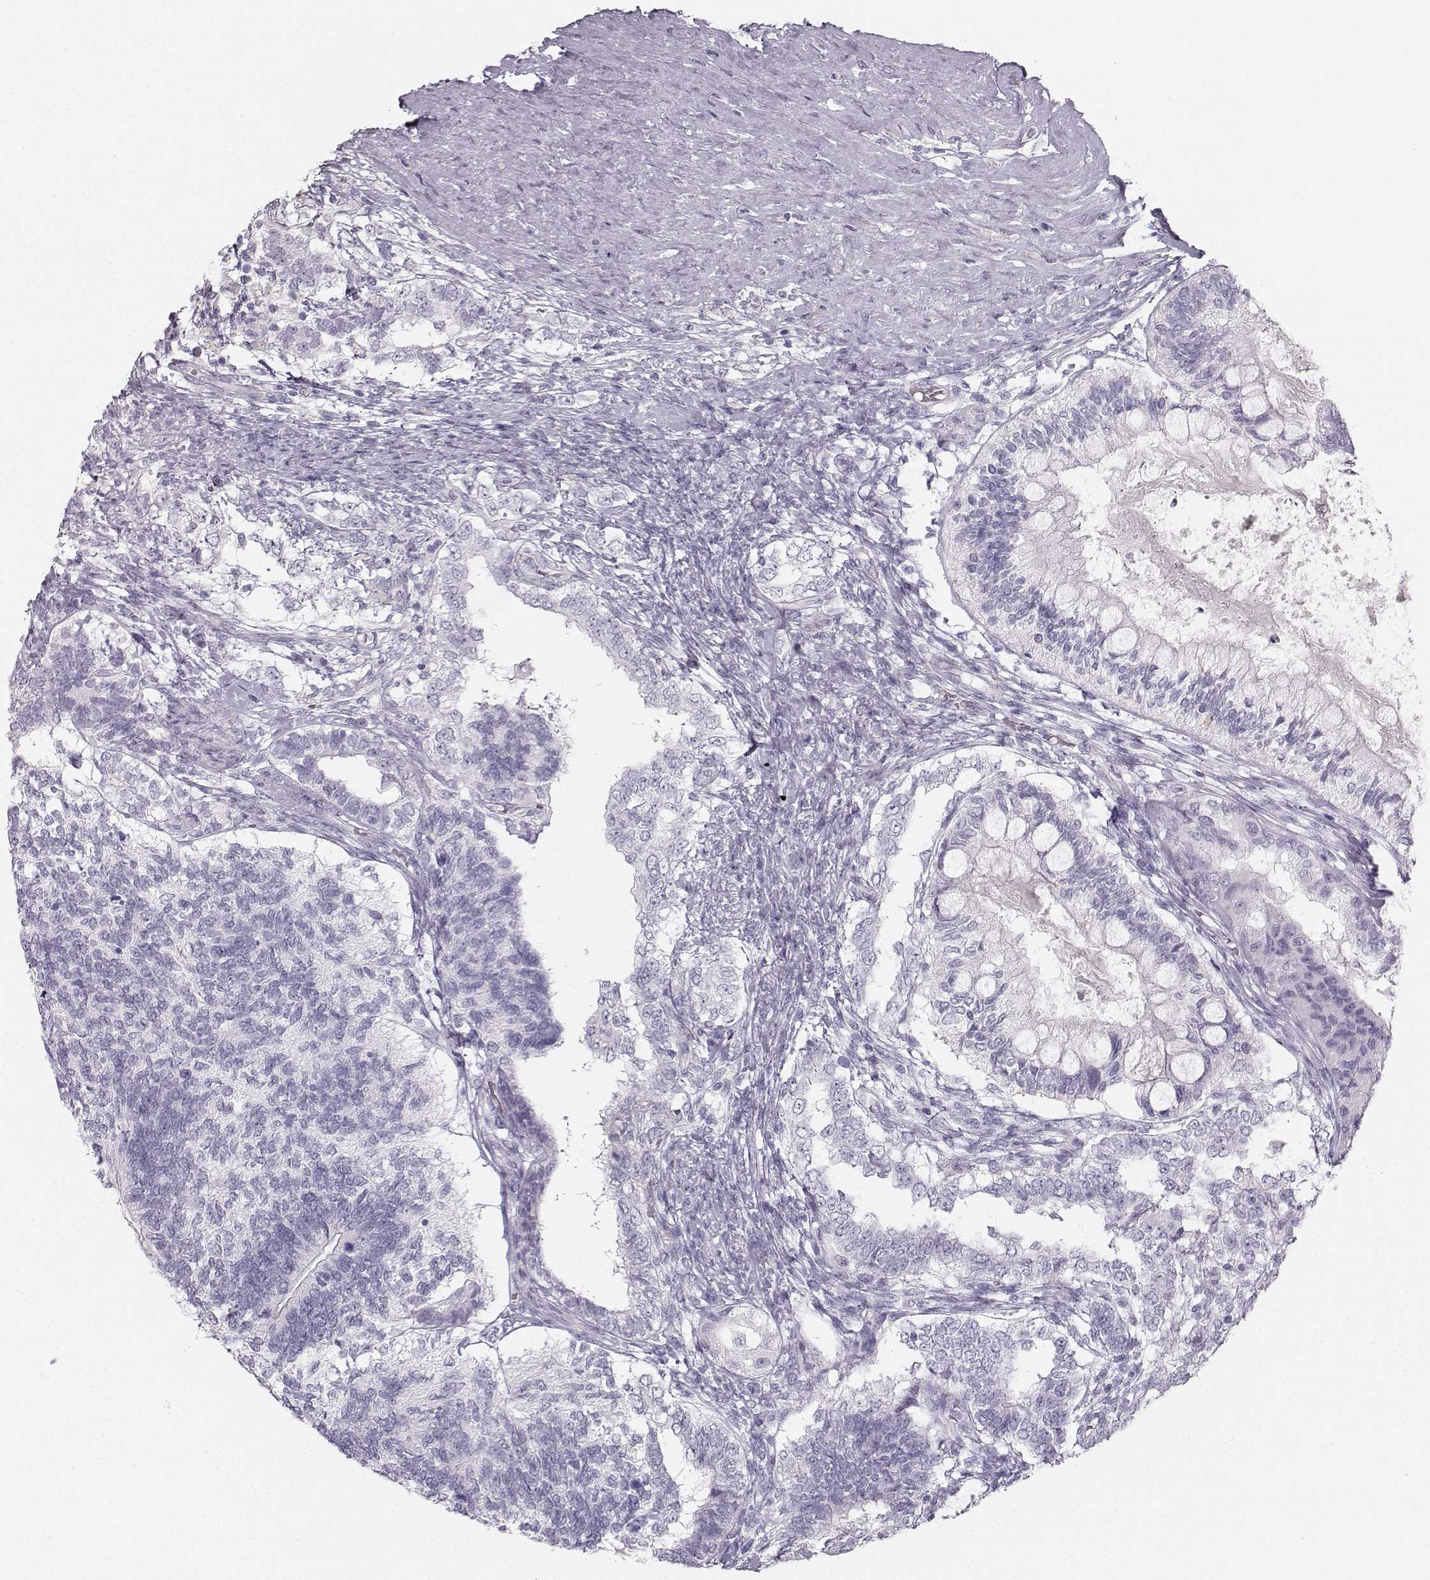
{"staining": {"intensity": "negative", "quantity": "none", "location": "none"}, "tissue": "testis cancer", "cell_type": "Tumor cells", "image_type": "cancer", "snomed": [{"axis": "morphology", "description": "Seminoma, NOS"}, {"axis": "morphology", "description": "Carcinoma, Embryonal, NOS"}, {"axis": "topography", "description": "Testis"}], "caption": "This micrograph is of testis cancer (seminoma) stained with IHC to label a protein in brown with the nuclei are counter-stained blue. There is no expression in tumor cells. (Brightfield microscopy of DAB immunohistochemistry at high magnification).", "gene": "CASR", "patient": {"sex": "male", "age": 41}}